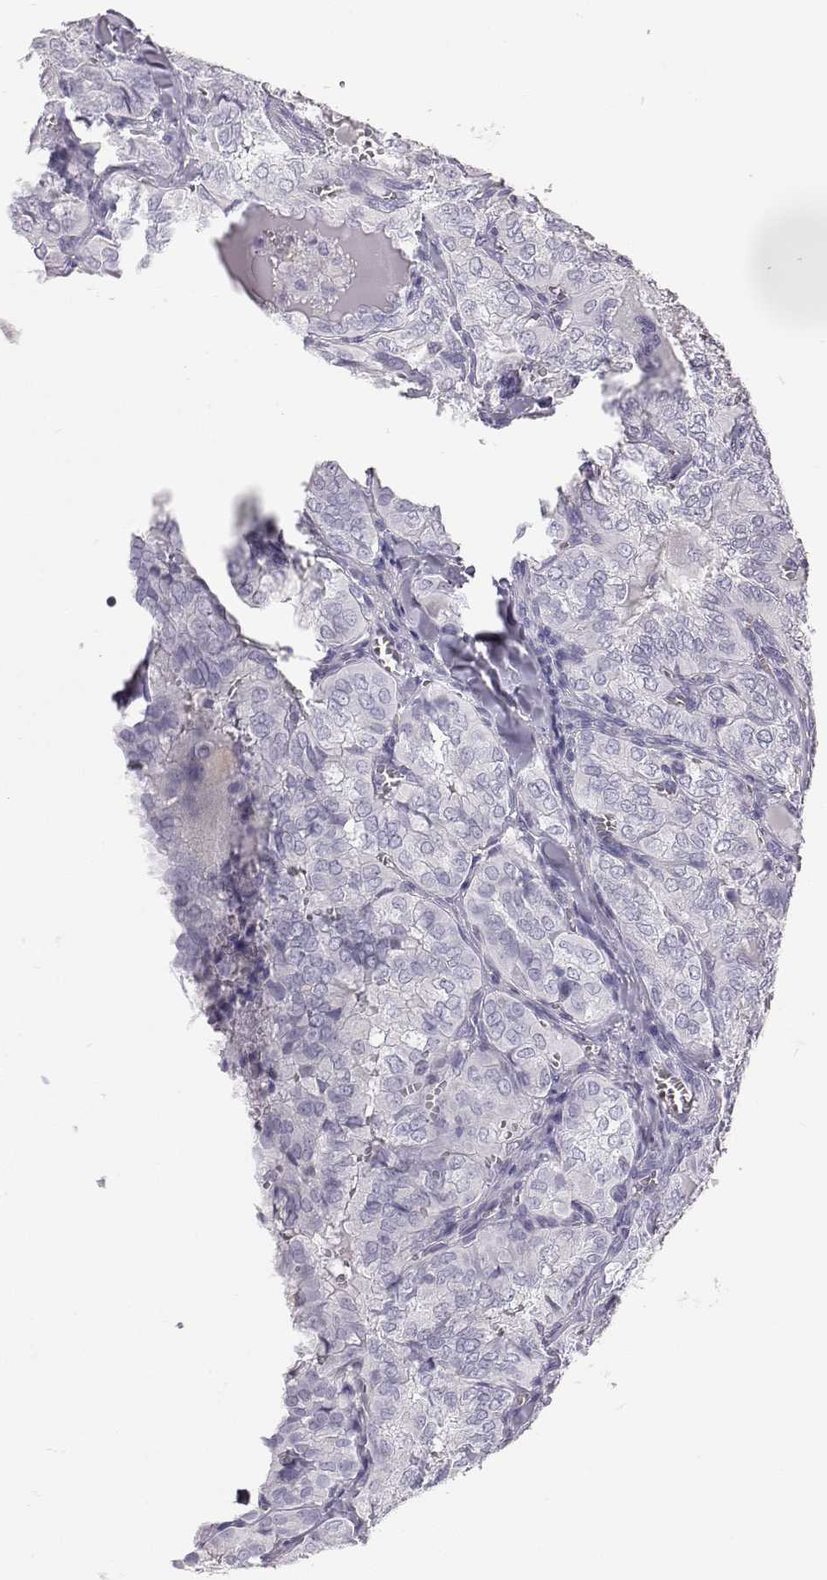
{"staining": {"intensity": "negative", "quantity": "none", "location": "none"}, "tissue": "thyroid cancer", "cell_type": "Tumor cells", "image_type": "cancer", "snomed": [{"axis": "morphology", "description": "Papillary adenocarcinoma, NOS"}, {"axis": "topography", "description": "Thyroid gland"}], "caption": "This micrograph is of thyroid cancer stained with IHC to label a protein in brown with the nuclei are counter-stained blue. There is no positivity in tumor cells.", "gene": "KRT33A", "patient": {"sex": "female", "age": 41}}